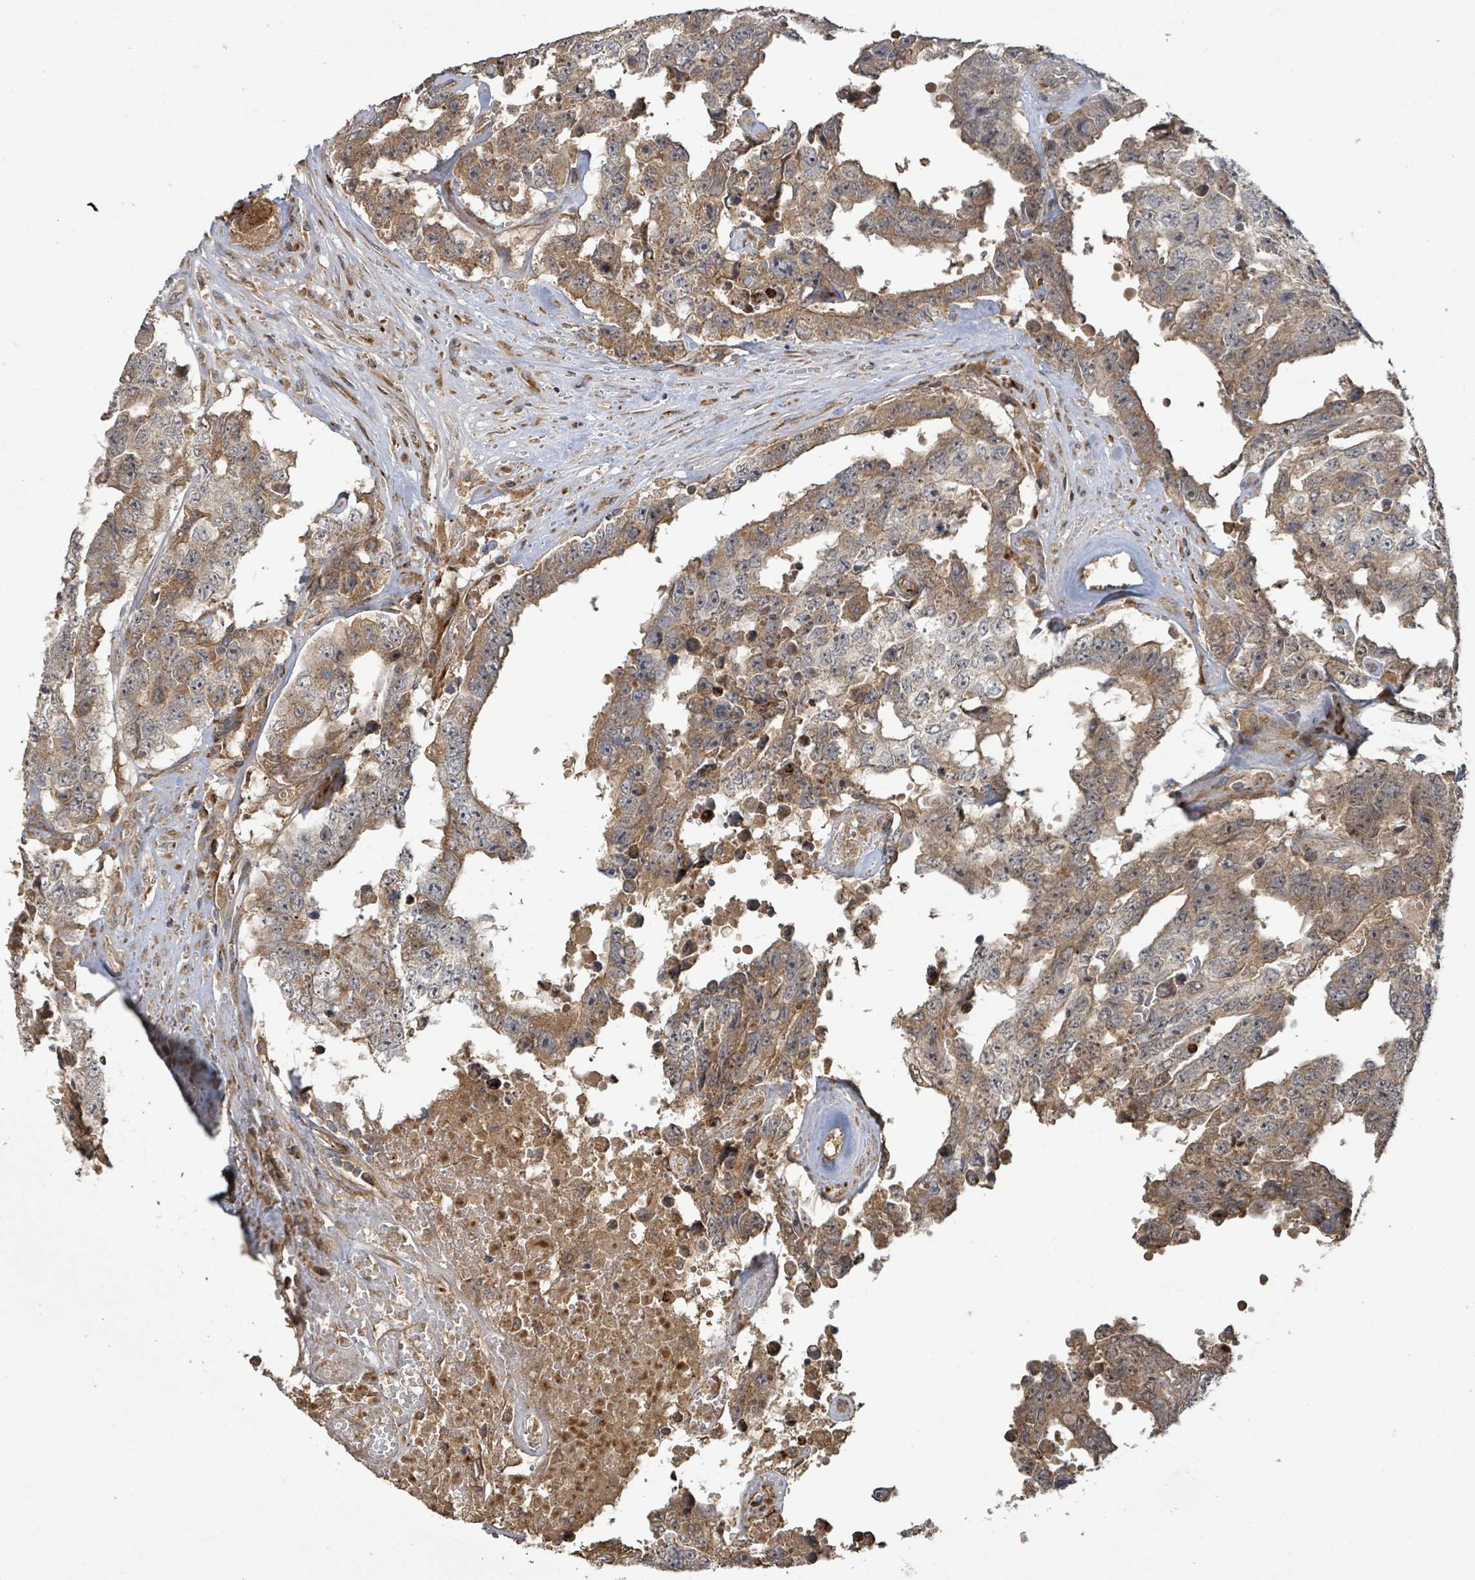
{"staining": {"intensity": "moderate", "quantity": ">75%", "location": "cytoplasmic/membranous"}, "tissue": "testis cancer", "cell_type": "Tumor cells", "image_type": "cancer", "snomed": [{"axis": "morphology", "description": "Normal tissue, NOS"}, {"axis": "morphology", "description": "Carcinoma, Embryonal, NOS"}, {"axis": "topography", "description": "Testis"}, {"axis": "topography", "description": "Epididymis"}], "caption": "Tumor cells display moderate cytoplasmic/membranous positivity in approximately >75% of cells in embryonal carcinoma (testis).", "gene": "STARD4", "patient": {"sex": "male", "age": 25}}